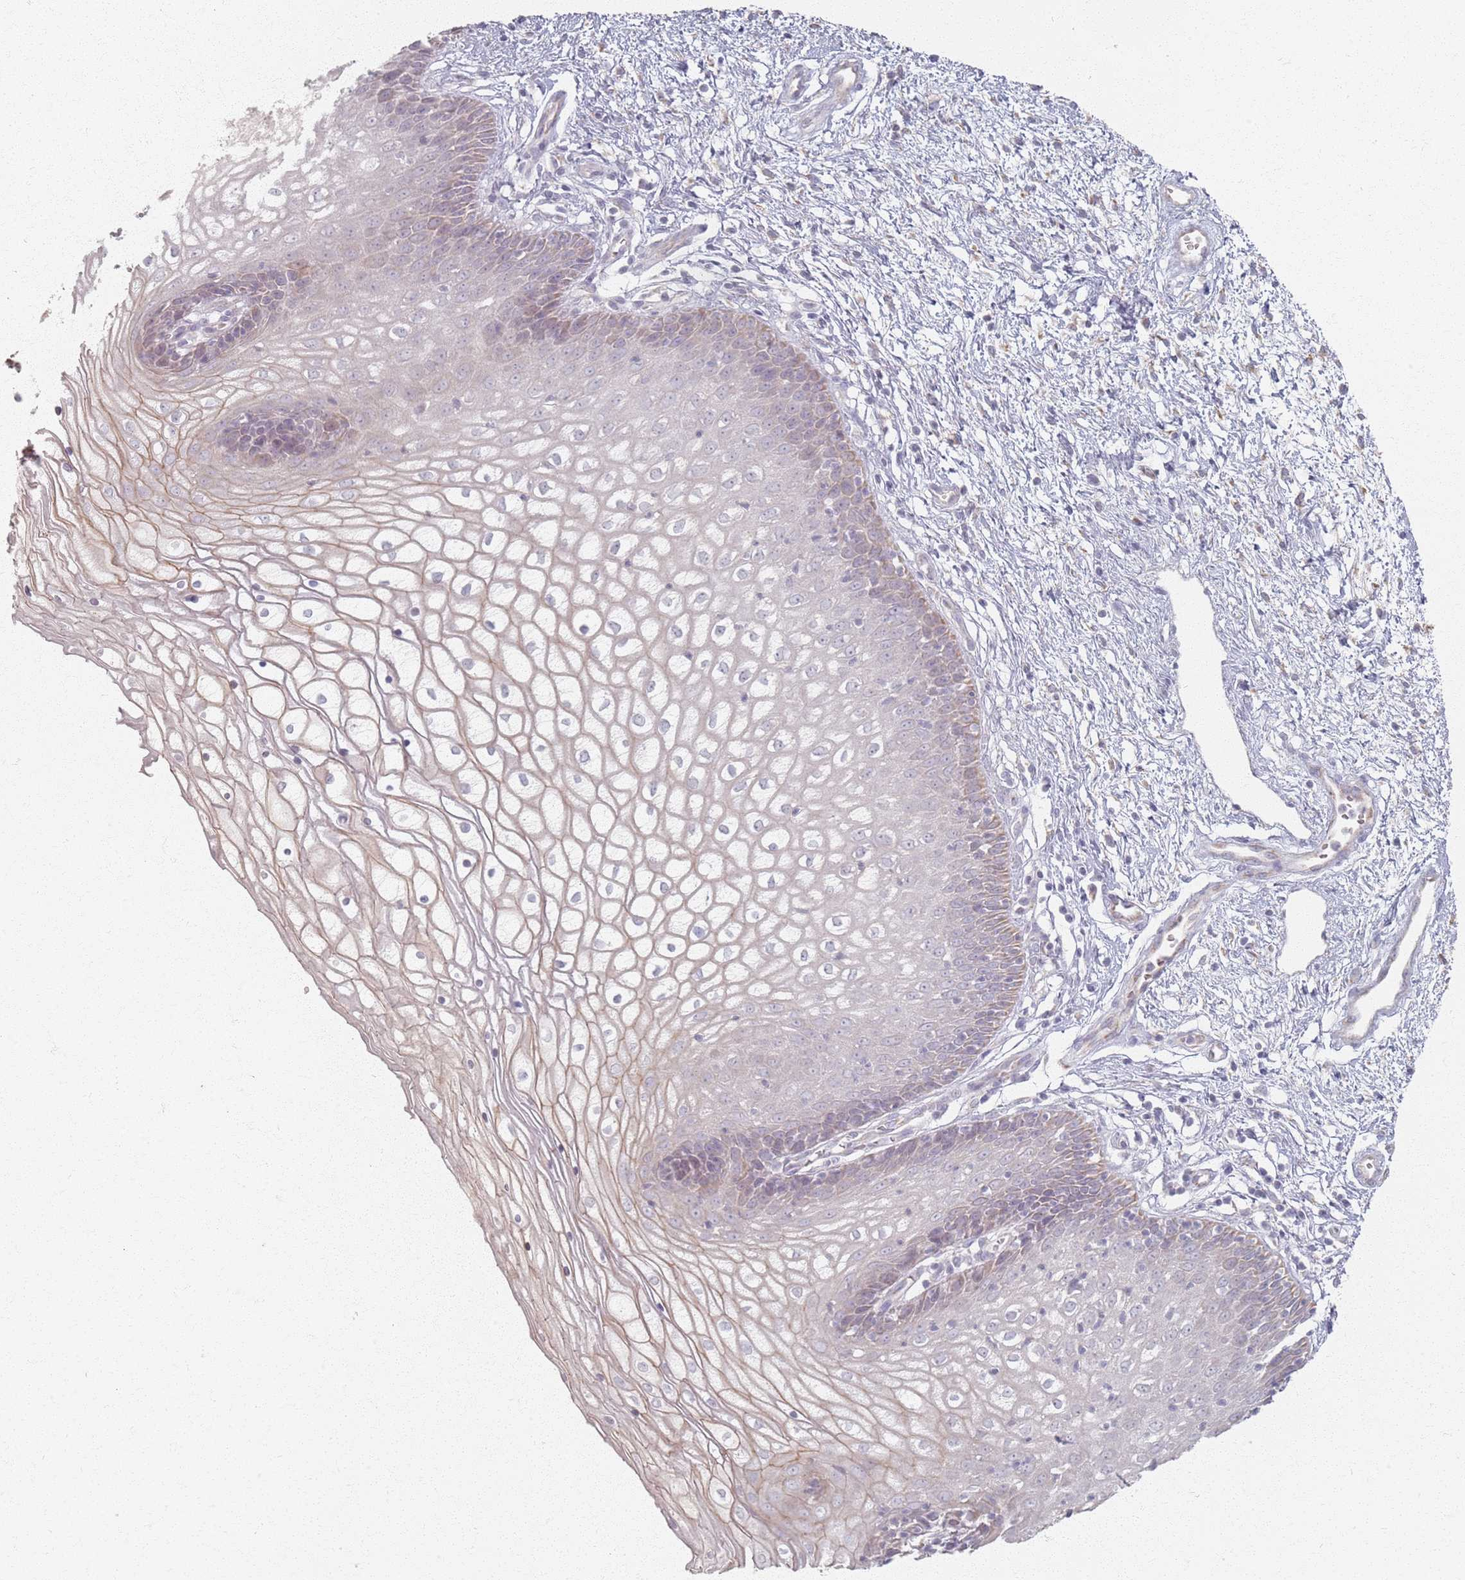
{"staining": {"intensity": "moderate", "quantity": "25%-75%", "location": "cytoplasmic/membranous"}, "tissue": "vagina", "cell_type": "Squamous epithelial cells", "image_type": "normal", "snomed": [{"axis": "morphology", "description": "Normal tissue, NOS"}, {"axis": "topography", "description": "Vagina"}], "caption": "Immunohistochemistry photomicrograph of normal human vagina stained for a protein (brown), which displays medium levels of moderate cytoplasmic/membranous positivity in about 25%-75% of squamous epithelial cells.", "gene": "PKD2L2", "patient": {"sex": "female", "age": 34}}